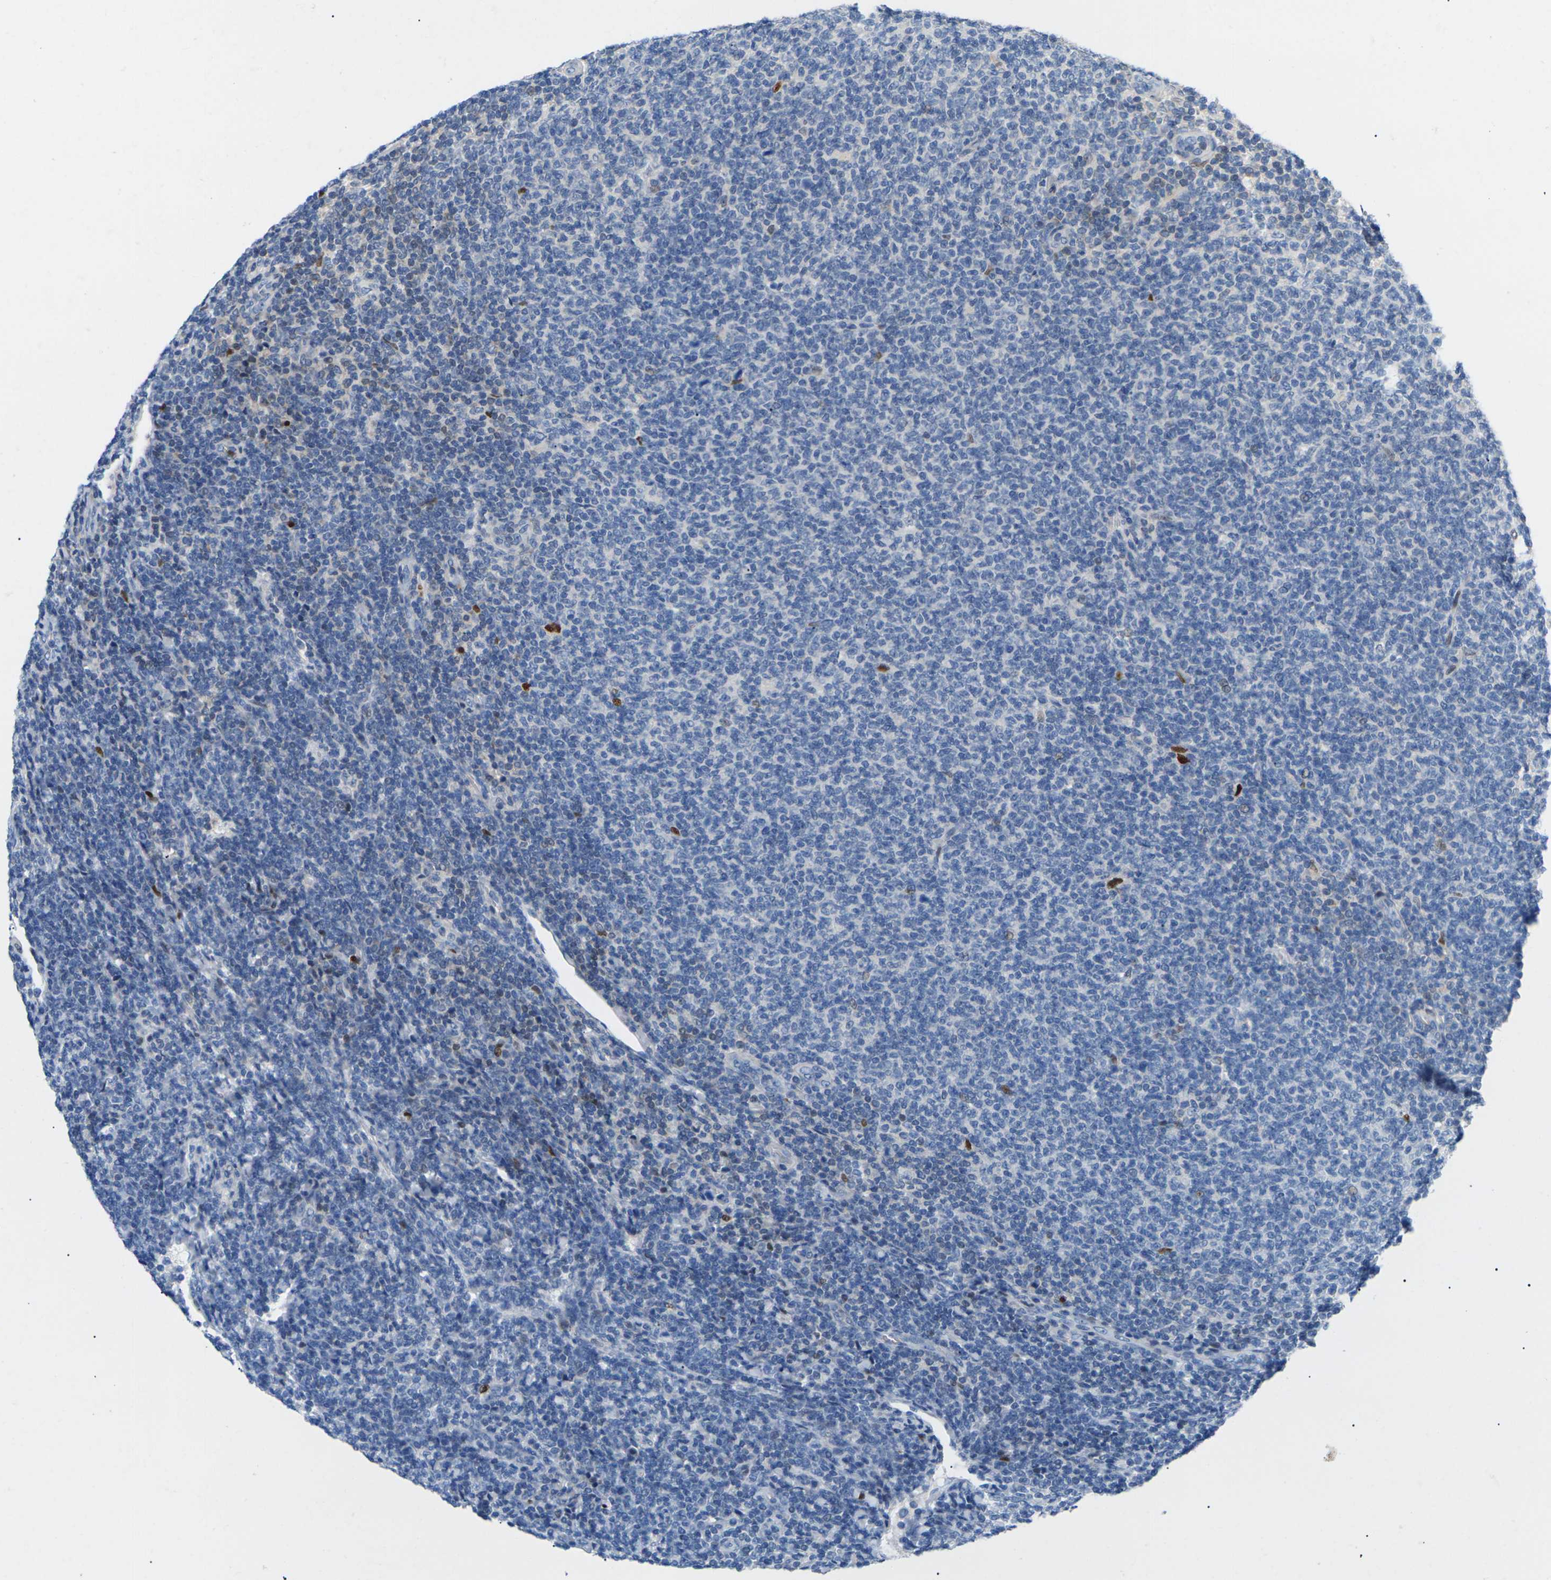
{"staining": {"intensity": "negative", "quantity": "none", "location": "none"}, "tissue": "lymphoma", "cell_type": "Tumor cells", "image_type": "cancer", "snomed": [{"axis": "morphology", "description": "Malignant lymphoma, non-Hodgkin's type, Low grade"}, {"axis": "topography", "description": "Lymph node"}], "caption": "Tumor cells are negative for brown protein staining in malignant lymphoma, non-Hodgkin's type (low-grade).", "gene": "RPS6KA3", "patient": {"sex": "male", "age": 66}}